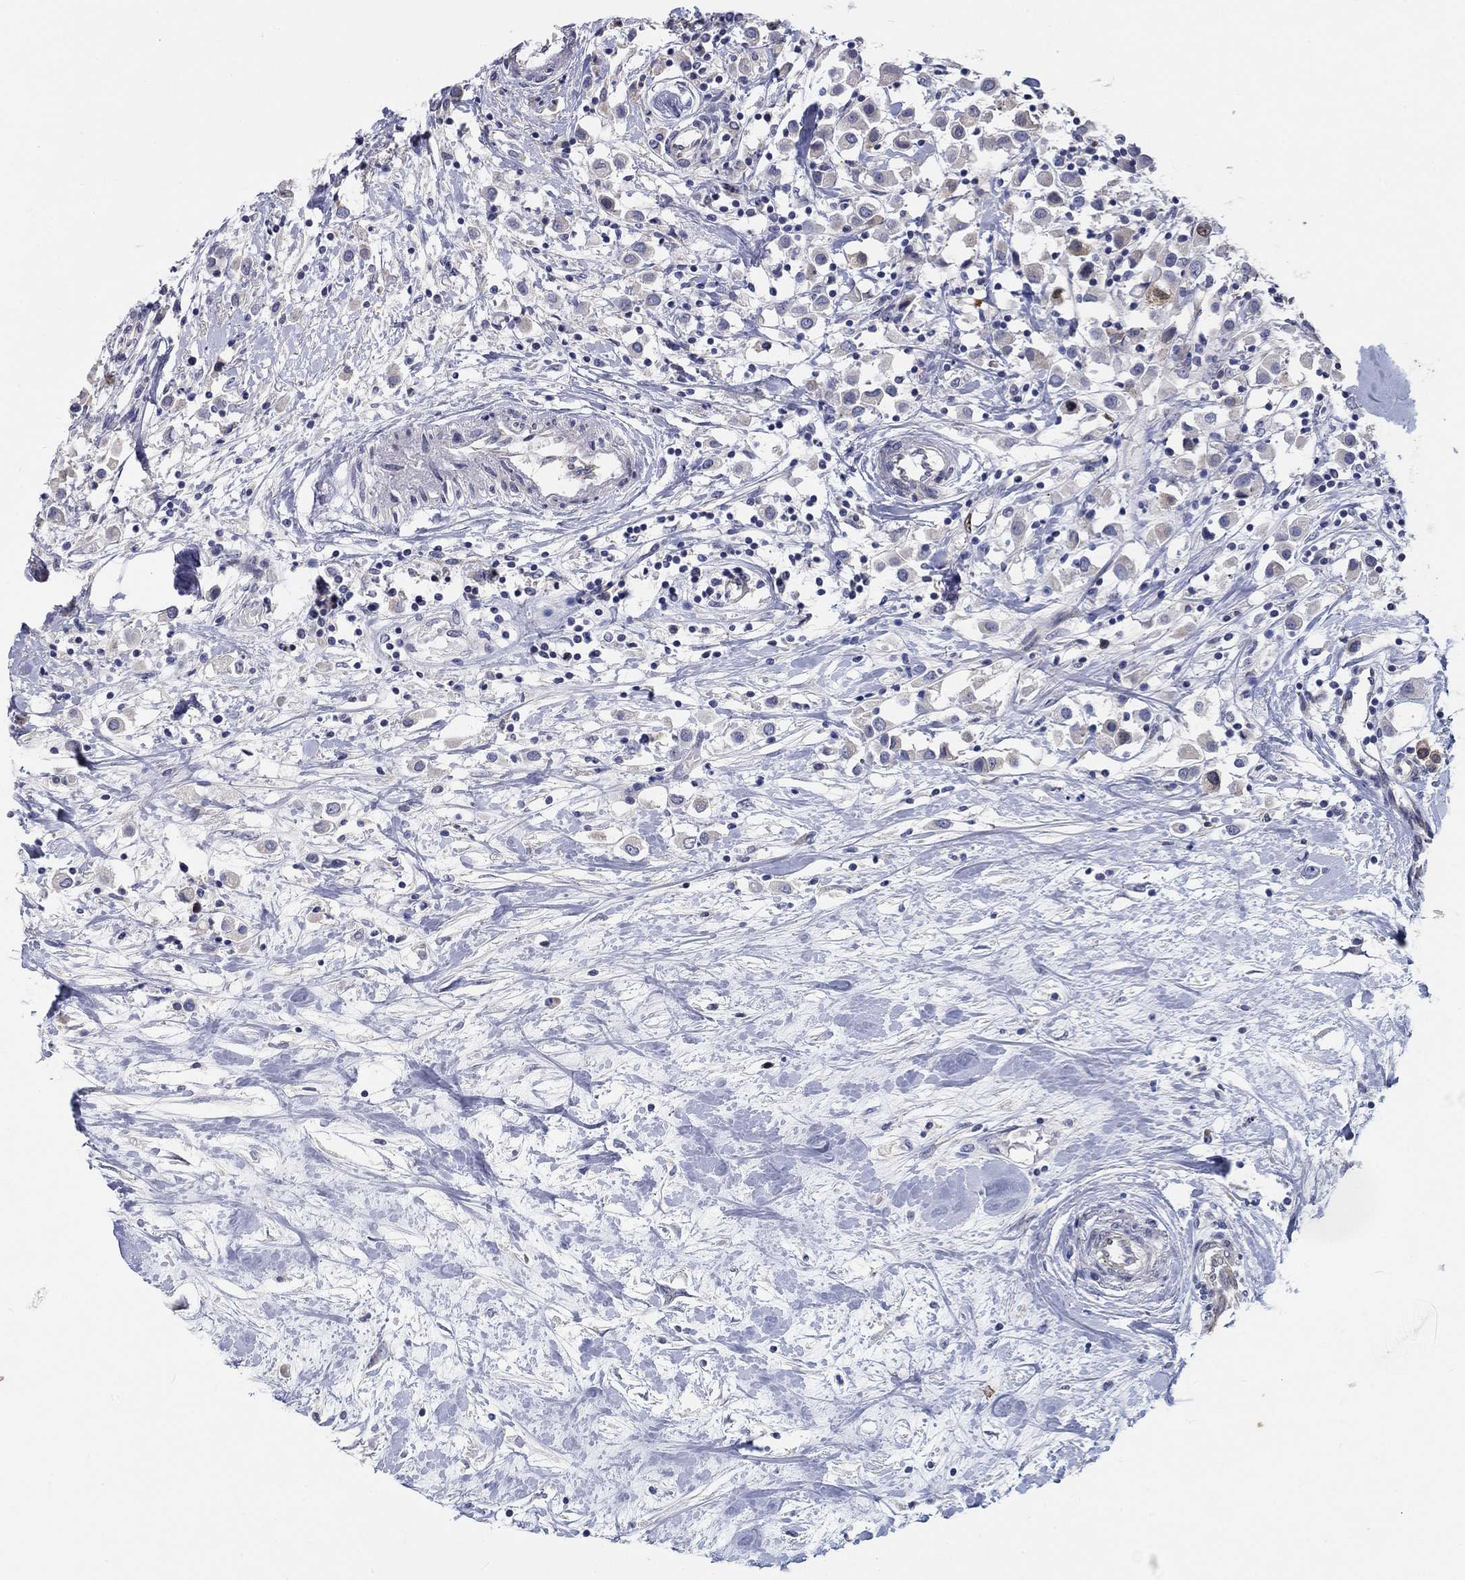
{"staining": {"intensity": "negative", "quantity": "none", "location": "none"}, "tissue": "breast cancer", "cell_type": "Tumor cells", "image_type": "cancer", "snomed": [{"axis": "morphology", "description": "Duct carcinoma"}, {"axis": "topography", "description": "Breast"}], "caption": "A histopathology image of infiltrating ductal carcinoma (breast) stained for a protein exhibits no brown staining in tumor cells.", "gene": "PRC1", "patient": {"sex": "female", "age": 61}}